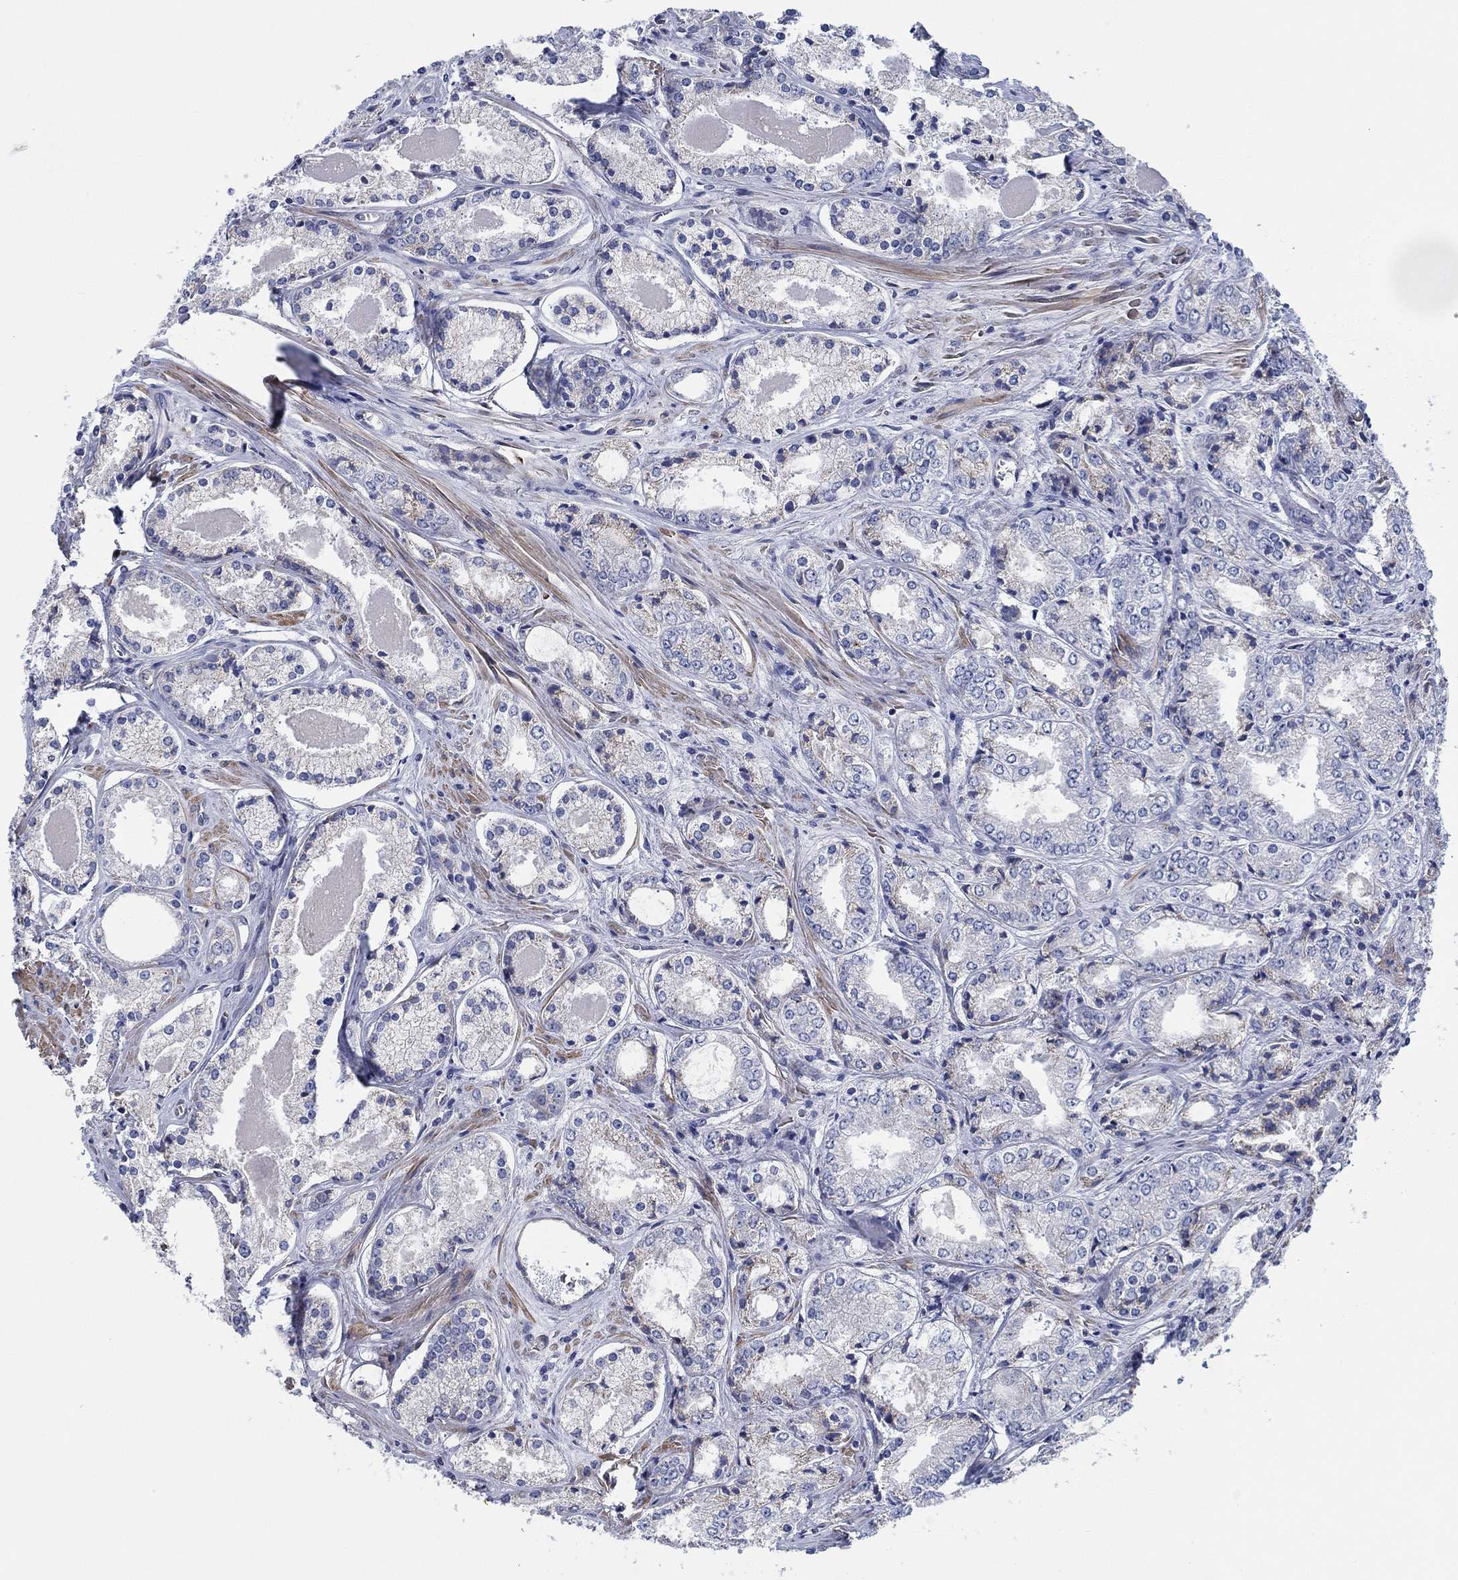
{"staining": {"intensity": "negative", "quantity": "none", "location": "none"}, "tissue": "prostate cancer", "cell_type": "Tumor cells", "image_type": "cancer", "snomed": [{"axis": "morphology", "description": "Adenocarcinoma, NOS"}, {"axis": "topography", "description": "Prostate"}], "caption": "Immunohistochemical staining of prostate cancer (adenocarcinoma) demonstrates no significant positivity in tumor cells.", "gene": "FMN1", "patient": {"sex": "male", "age": 72}}